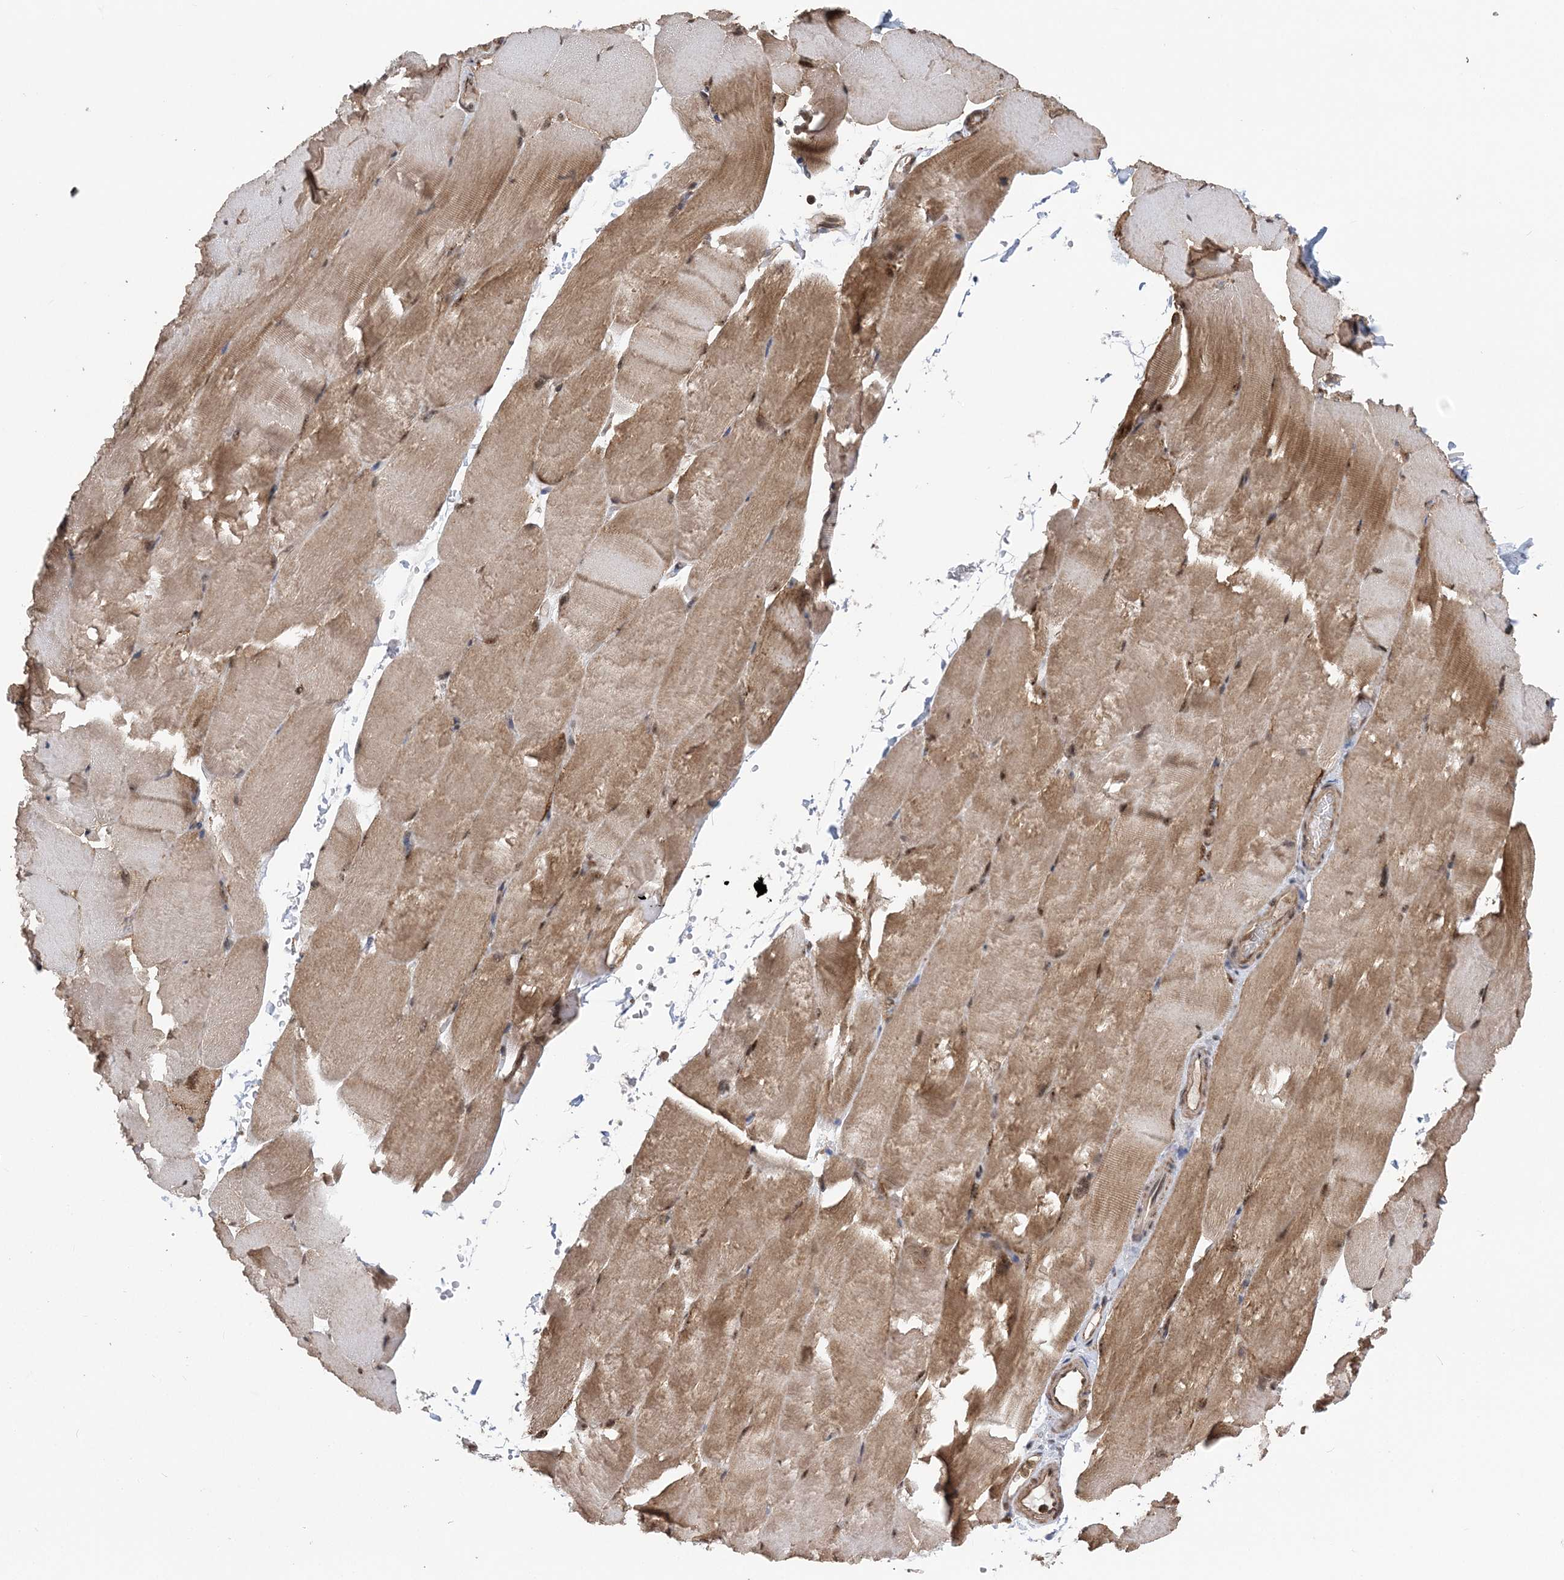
{"staining": {"intensity": "moderate", "quantity": ">75%", "location": "cytoplasmic/membranous,nuclear"}, "tissue": "skeletal muscle", "cell_type": "Myocytes", "image_type": "normal", "snomed": [{"axis": "morphology", "description": "Normal tissue, NOS"}, {"axis": "topography", "description": "Skeletal muscle"}, {"axis": "topography", "description": "Parathyroid gland"}], "caption": "Immunohistochemistry (IHC) histopathology image of benign skeletal muscle stained for a protein (brown), which demonstrates medium levels of moderate cytoplasmic/membranous,nuclear staining in approximately >75% of myocytes.", "gene": "PCBP1", "patient": {"sex": "female", "age": 37}}